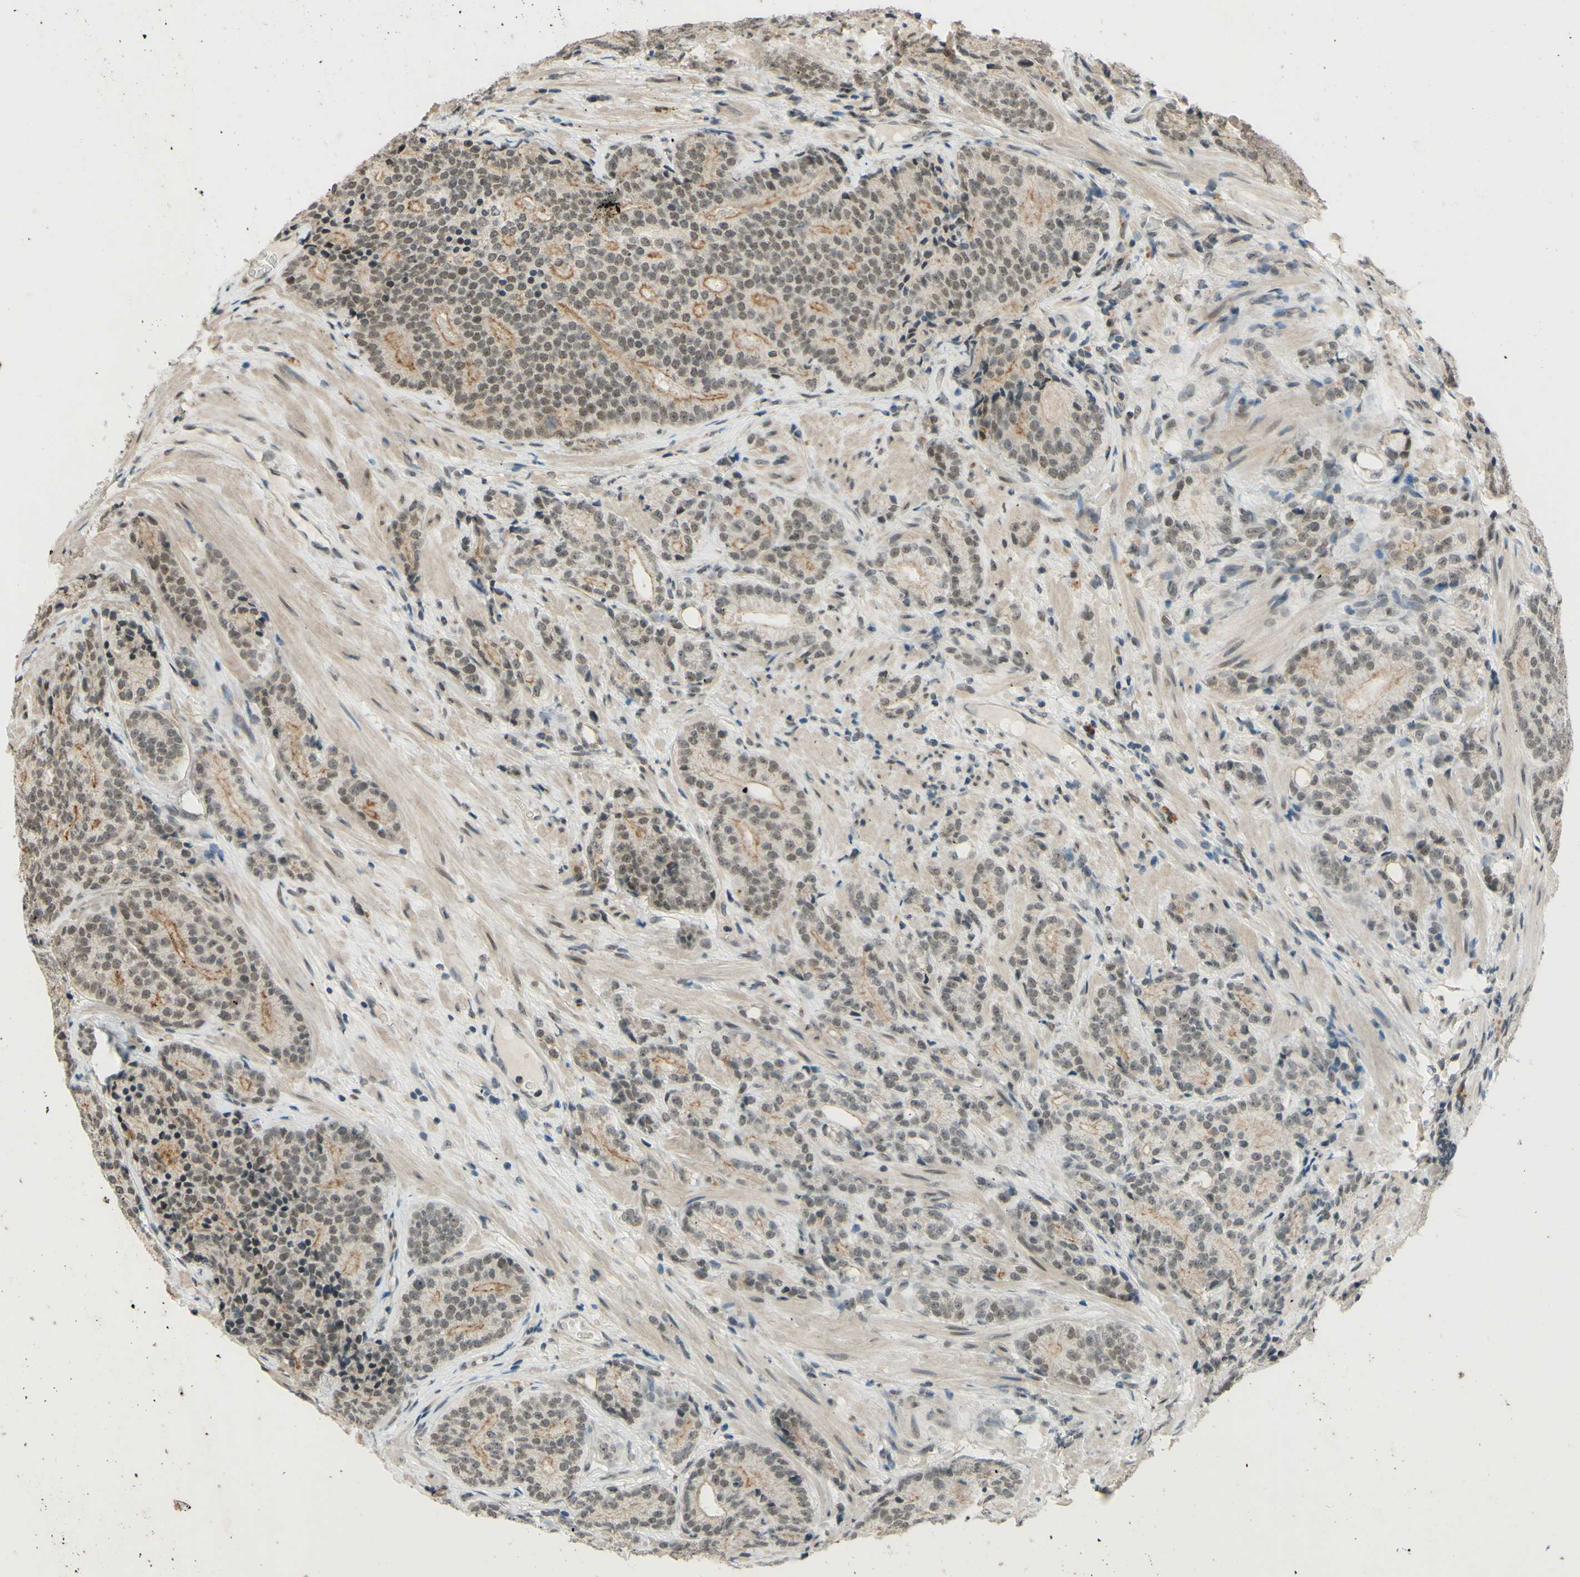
{"staining": {"intensity": "weak", "quantity": ">75%", "location": "cytoplasmic/membranous,nuclear"}, "tissue": "prostate cancer", "cell_type": "Tumor cells", "image_type": "cancer", "snomed": [{"axis": "morphology", "description": "Adenocarcinoma, High grade"}, {"axis": "topography", "description": "Prostate"}], "caption": "This is an image of IHC staining of prostate cancer, which shows weak staining in the cytoplasmic/membranous and nuclear of tumor cells.", "gene": "SMARCB1", "patient": {"sex": "male", "age": 61}}